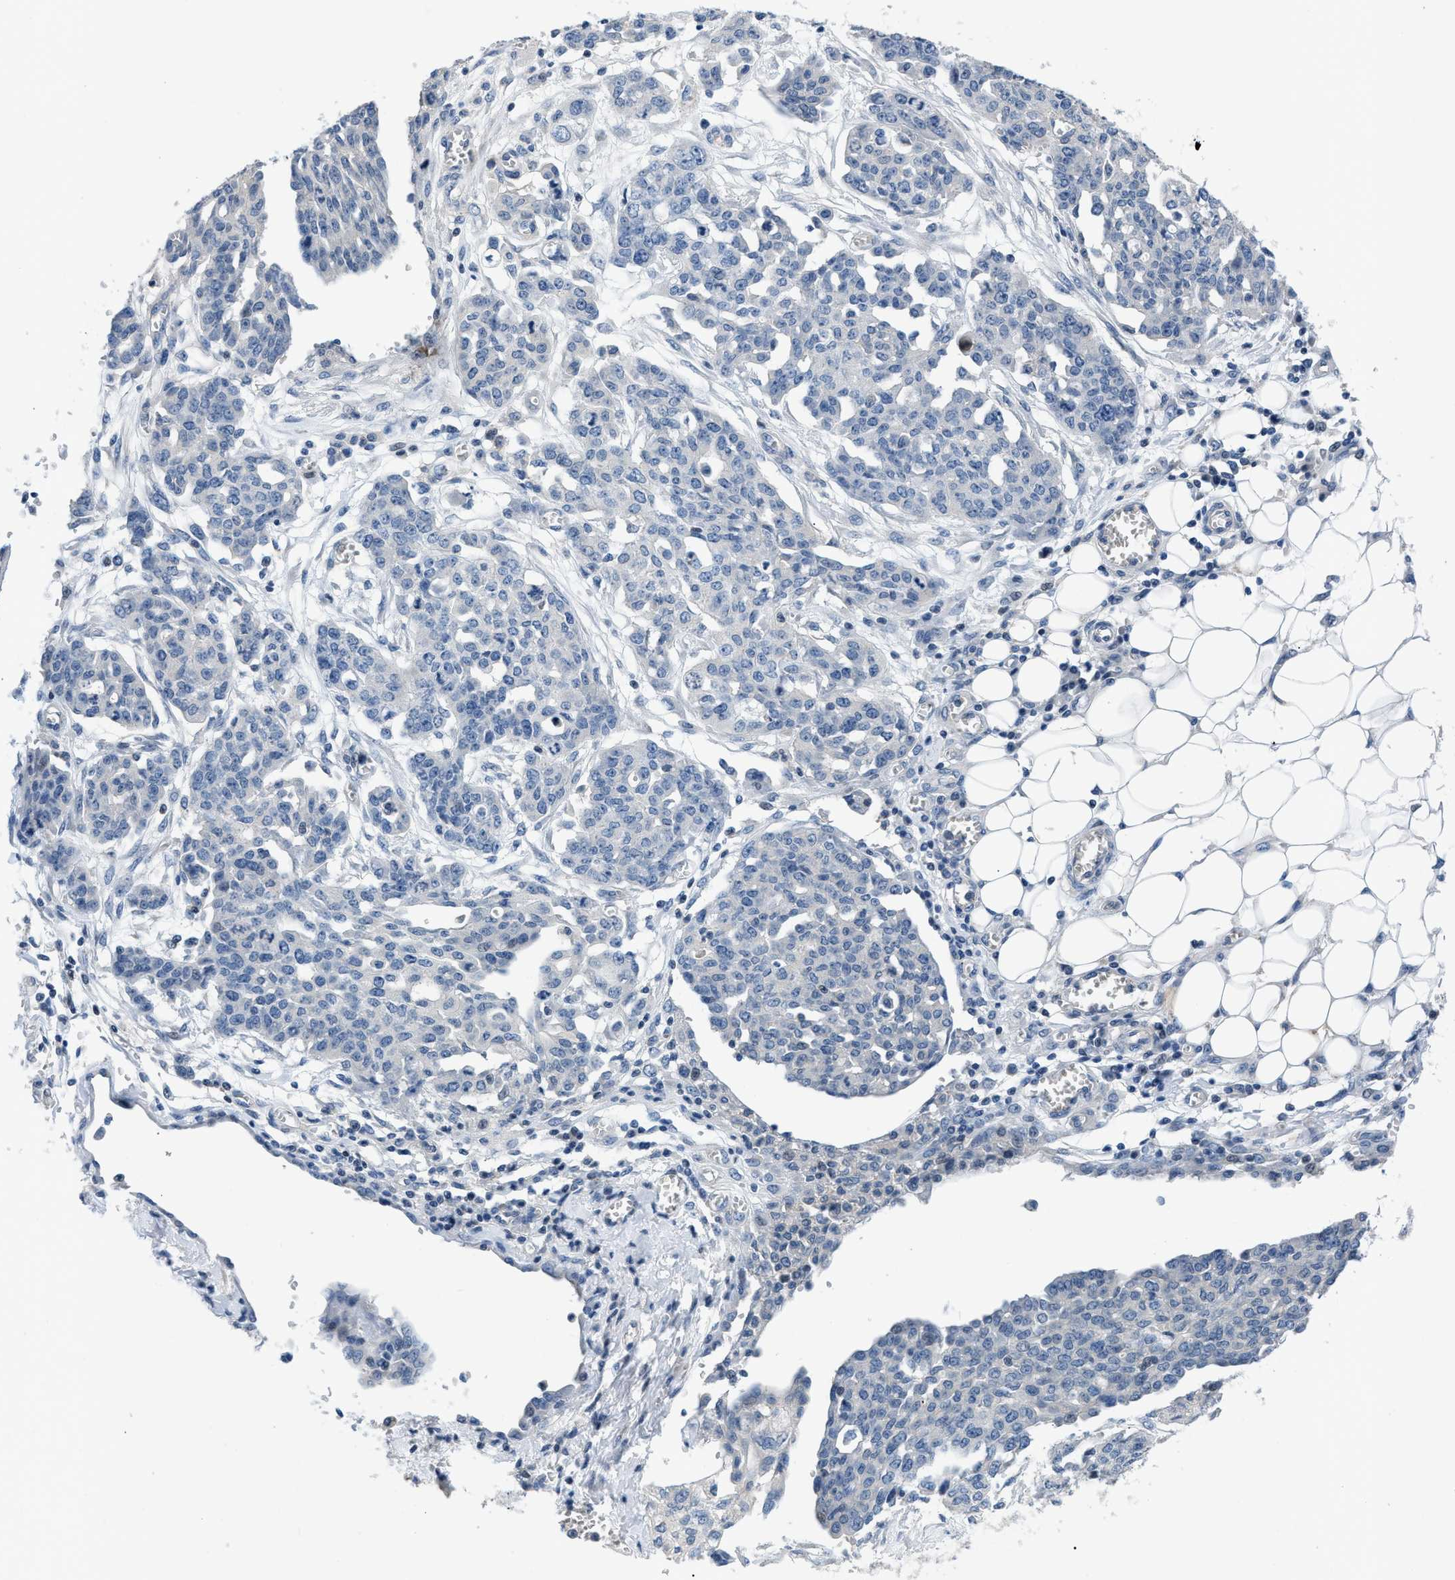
{"staining": {"intensity": "negative", "quantity": "none", "location": "none"}, "tissue": "ovarian cancer", "cell_type": "Tumor cells", "image_type": "cancer", "snomed": [{"axis": "morphology", "description": "Cystadenocarcinoma, serous, NOS"}, {"axis": "topography", "description": "Soft tissue"}, {"axis": "topography", "description": "Ovary"}], "caption": "This is an IHC histopathology image of ovarian serous cystadenocarcinoma. There is no staining in tumor cells.", "gene": "FDCSP", "patient": {"sex": "female", "age": 57}}